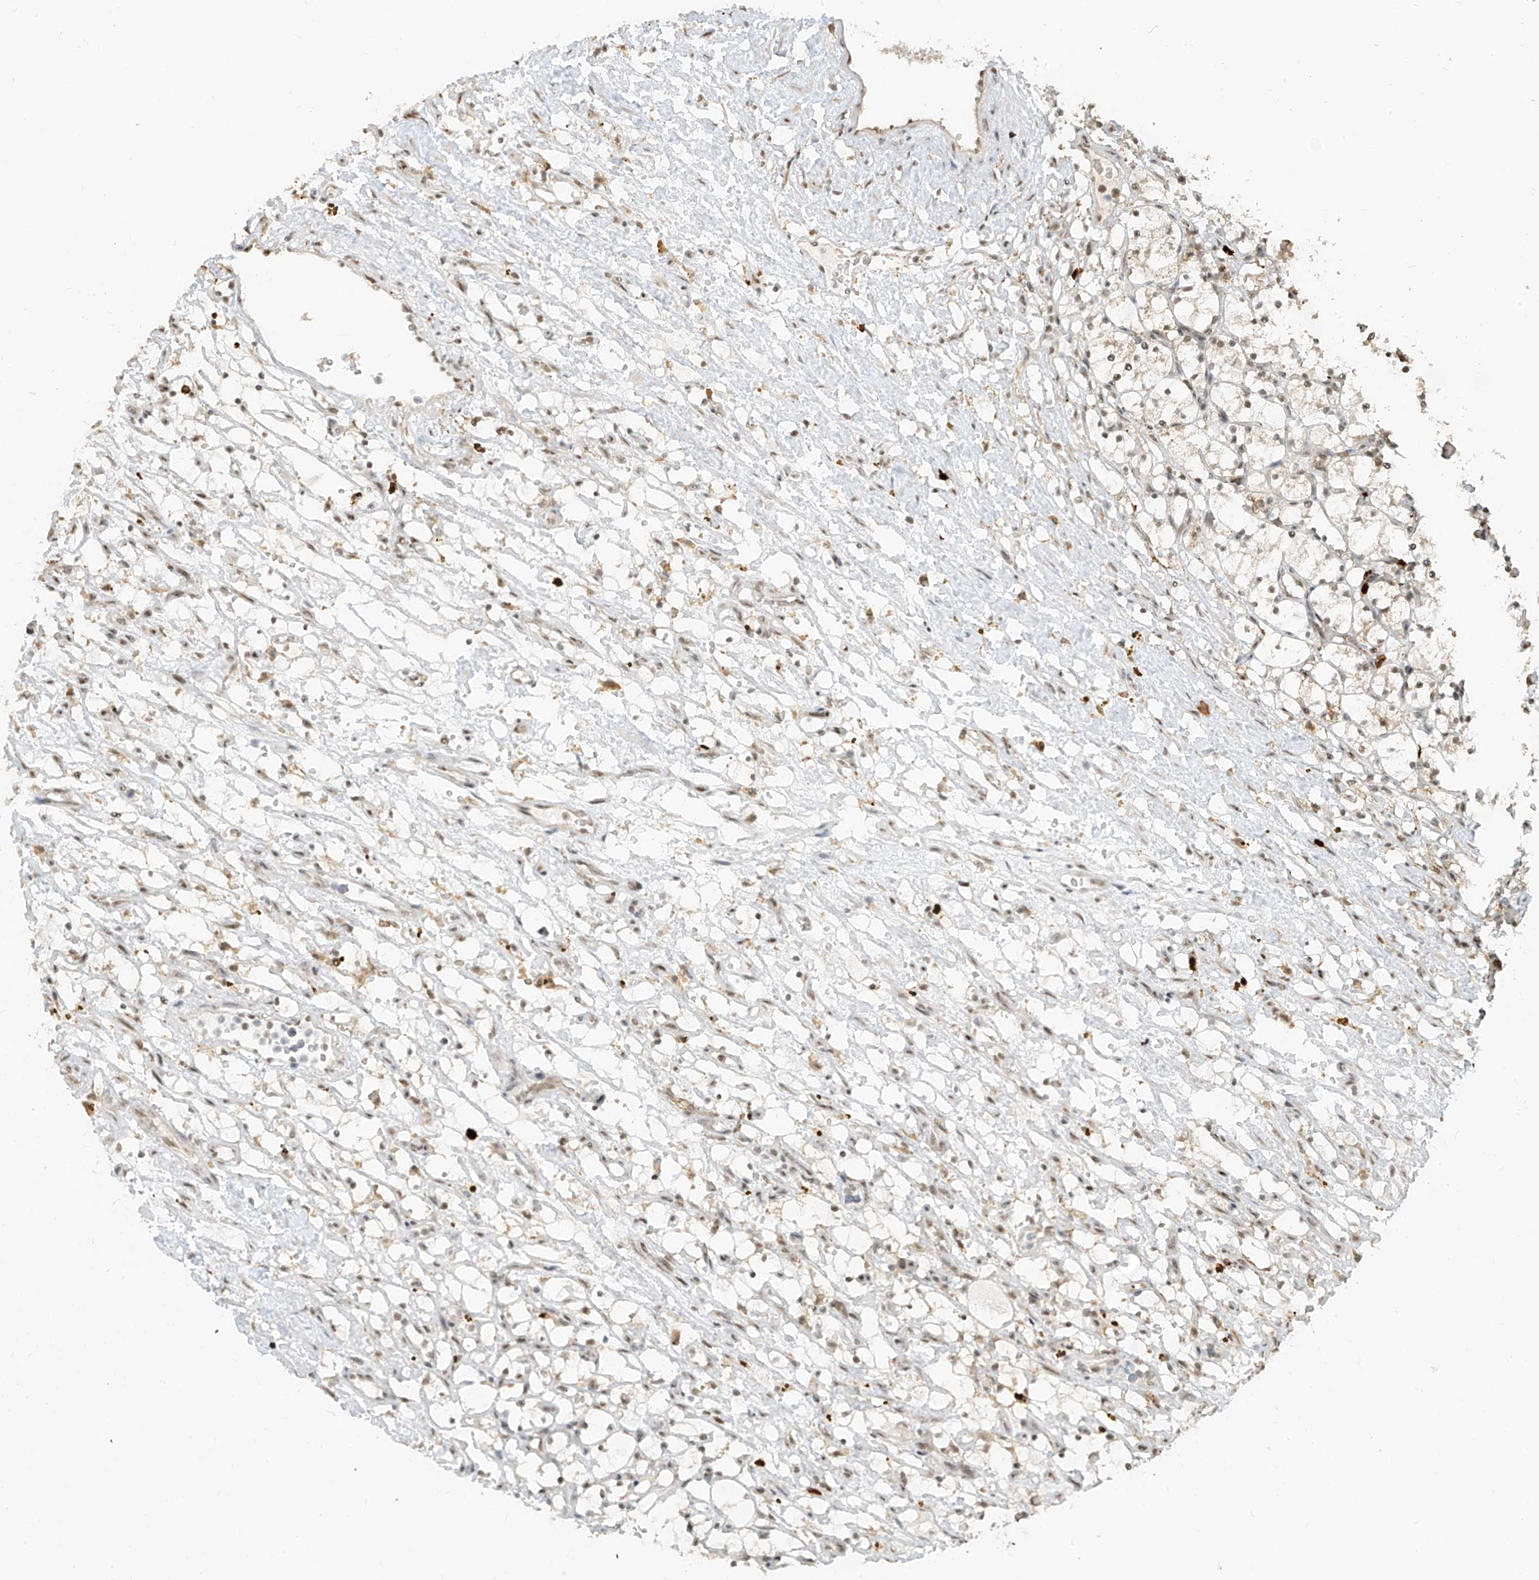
{"staining": {"intensity": "weak", "quantity": "<25%", "location": "nuclear"}, "tissue": "renal cancer", "cell_type": "Tumor cells", "image_type": "cancer", "snomed": [{"axis": "morphology", "description": "Adenocarcinoma, NOS"}, {"axis": "topography", "description": "Kidney"}], "caption": "A micrograph of adenocarcinoma (renal) stained for a protein demonstrates no brown staining in tumor cells.", "gene": "ZMYM2", "patient": {"sex": "female", "age": 69}}